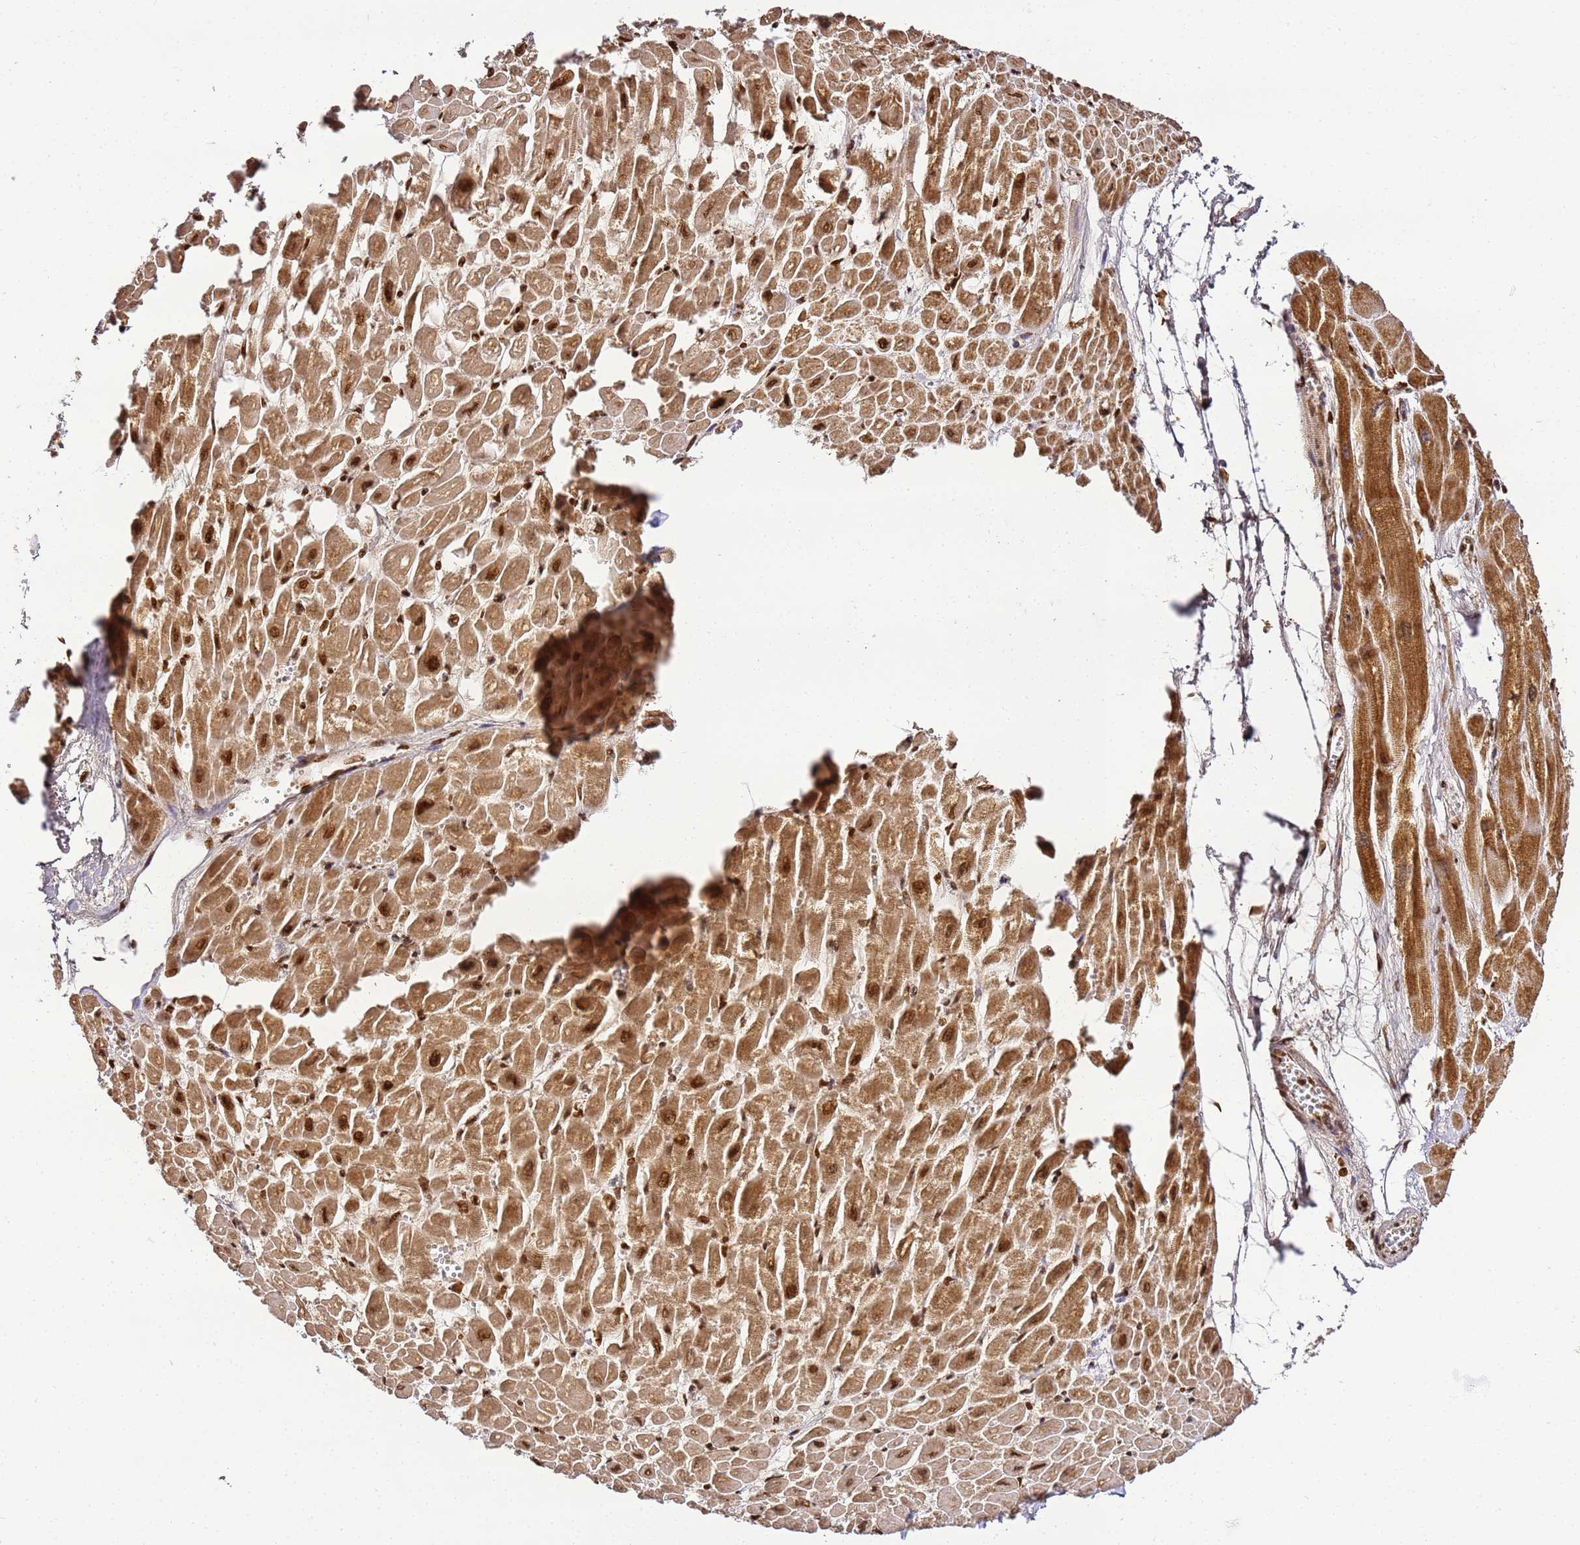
{"staining": {"intensity": "strong", "quantity": ">75%", "location": "cytoplasmic/membranous,nuclear"}, "tissue": "heart muscle", "cell_type": "Cardiomyocytes", "image_type": "normal", "snomed": [{"axis": "morphology", "description": "Normal tissue, NOS"}, {"axis": "topography", "description": "Heart"}], "caption": "The photomicrograph shows a brown stain indicating the presence of a protein in the cytoplasmic/membranous,nuclear of cardiomyocytes in heart muscle.", "gene": "HSPE1", "patient": {"sex": "male", "age": 54}}